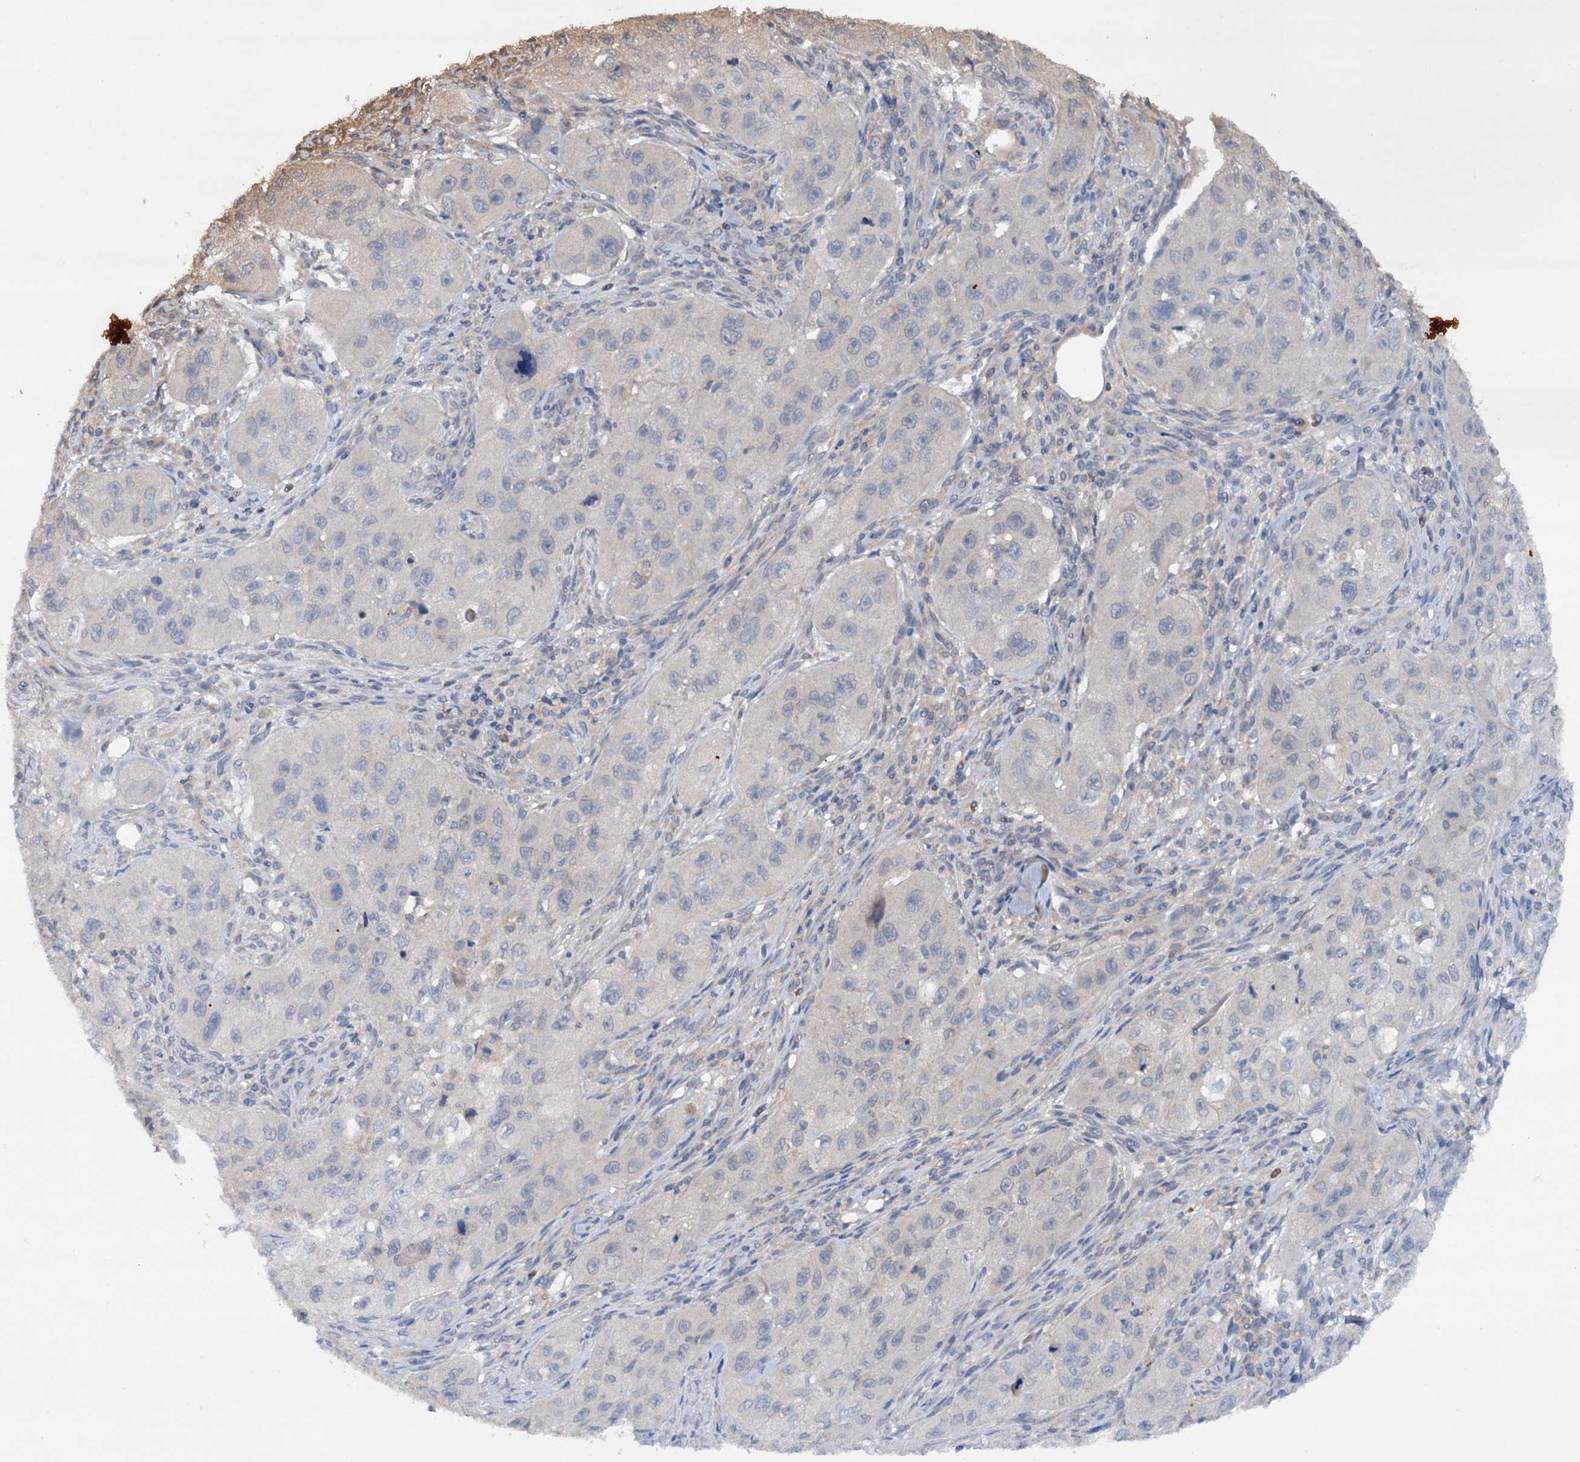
{"staining": {"intensity": "negative", "quantity": "none", "location": "none"}, "tissue": "skin cancer", "cell_type": "Tumor cells", "image_type": "cancer", "snomed": [{"axis": "morphology", "description": "Squamous cell carcinoma, NOS"}, {"axis": "topography", "description": "Skin"}, {"axis": "topography", "description": "Subcutis"}], "caption": "IHC of human skin cancer demonstrates no positivity in tumor cells.", "gene": "ETFBKMT", "patient": {"sex": "male", "age": 73}}